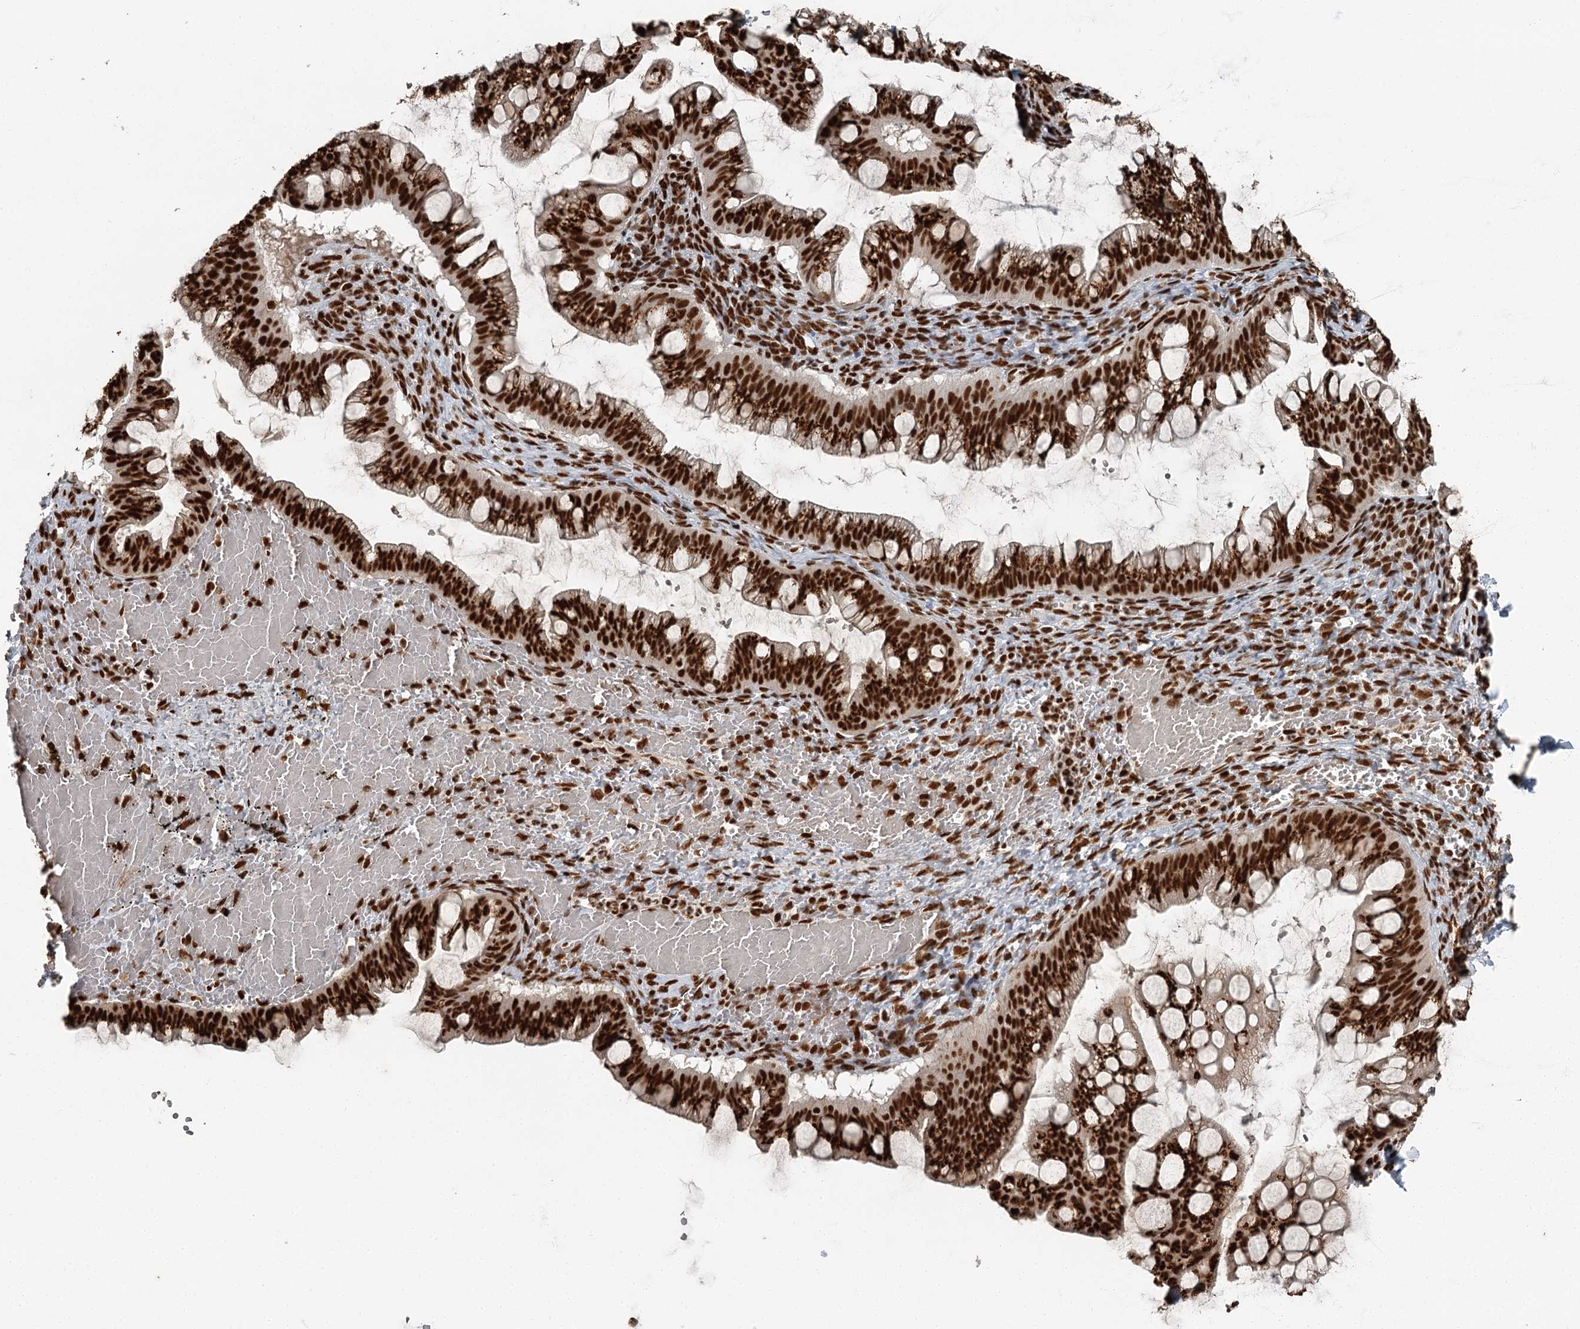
{"staining": {"intensity": "strong", "quantity": ">75%", "location": "nuclear"}, "tissue": "ovarian cancer", "cell_type": "Tumor cells", "image_type": "cancer", "snomed": [{"axis": "morphology", "description": "Cystadenocarcinoma, mucinous, NOS"}, {"axis": "topography", "description": "Ovary"}], "caption": "Protein analysis of ovarian cancer tissue reveals strong nuclear positivity in about >75% of tumor cells.", "gene": "RBBP7", "patient": {"sex": "female", "age": 73}}